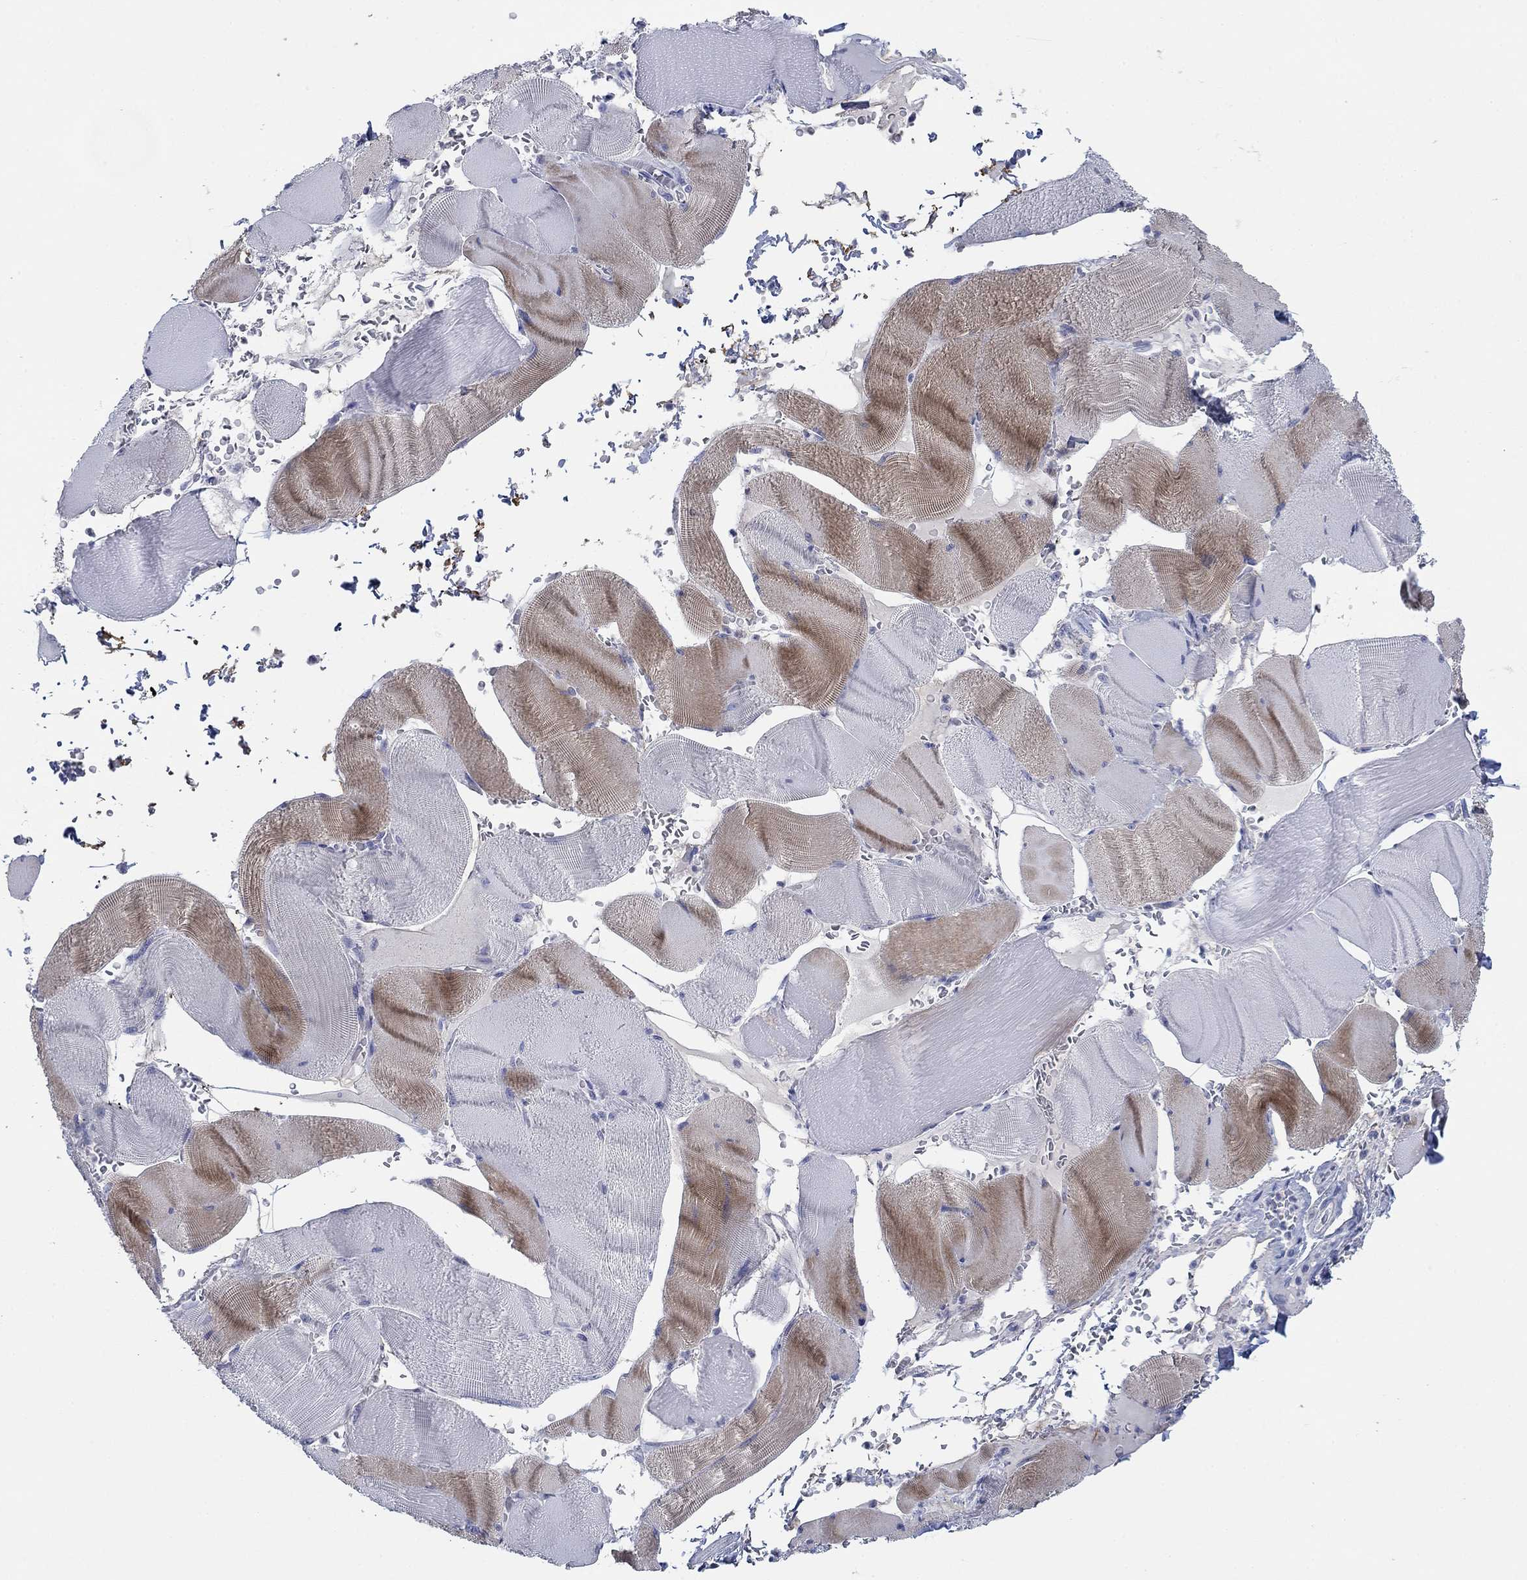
{"staining": {"intensity": "moderate", "quantity": "25%-75%", "location": "cytoplasmic/membranous"}, "tissue": "skeletal muscle", "cell_type": "Myocytes", "image_type": "normal", "snomed": [{"axis": "morphology", "description": "Normal tissue, NOS"}, {"axis": "topography", "description": "Skeletal muscle"}], "caption": "The immunohistochemical stain shows moderate cytoplasmic/membranous staining in myocytes of benign skeletal muscle. Nuclei are stained in blue.", "gene": "PDYN", "patient": {"sex": "male", "age": 56}}